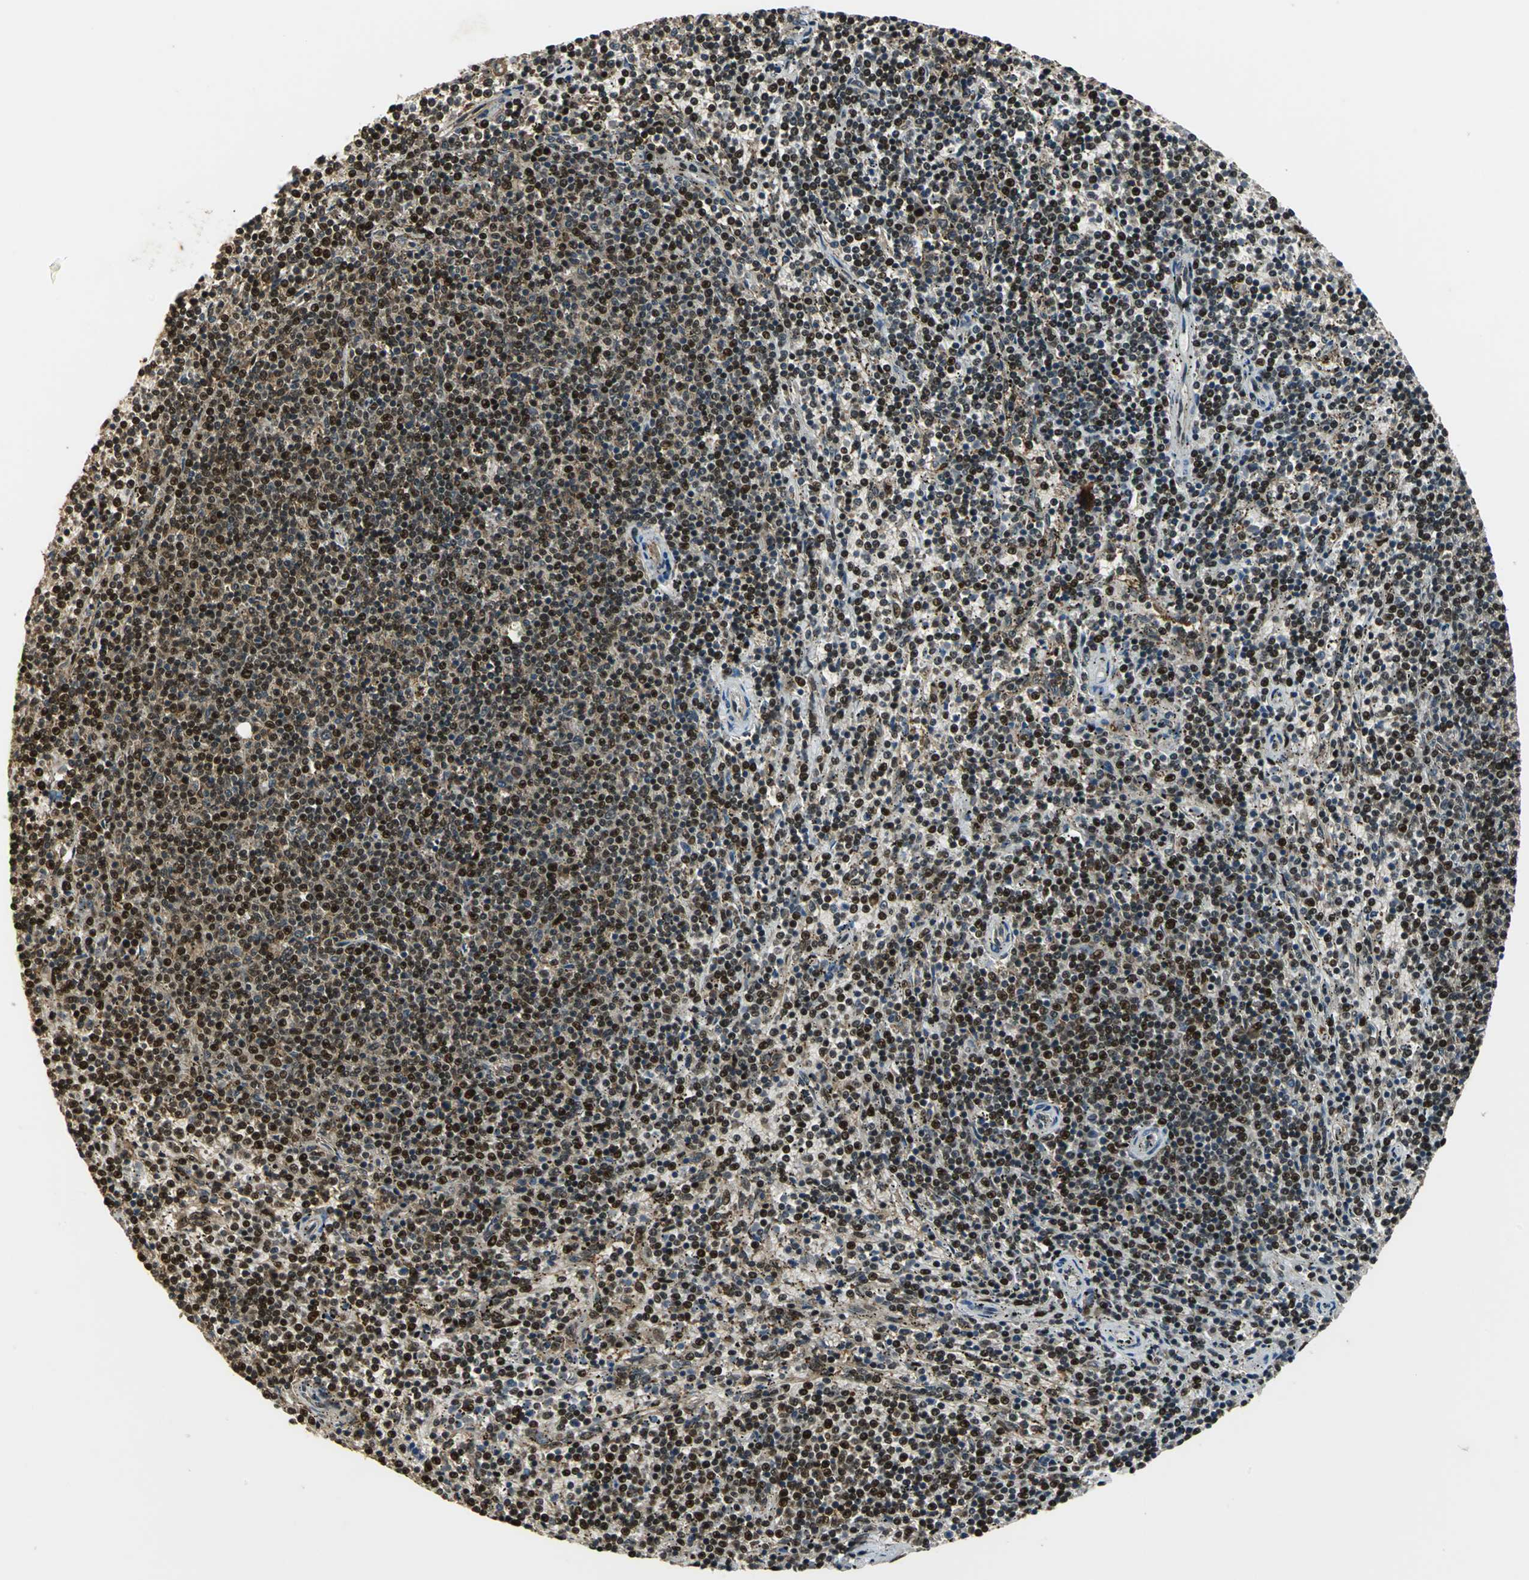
{"staining": {"intensity": "strong", "quantity": ">75%", "location": "nuclear"}, "tissue": "lymphoma", "cell_type": "Tumor cells", "image_type": "cancer", "snomed": [{"axis": "morphology", "description": "Malignant lymphoma, non-Hodgkin's type, Low grade"}, {"axis": "topography", "description": "Spleen"}], "caption": "A micrograph of human lymphoma stained for a protein exhibits strong nuclear brown staining in tumor cells.", "gene": "MIS18BP1", "patient": {"sex": "female", "age": 50}}